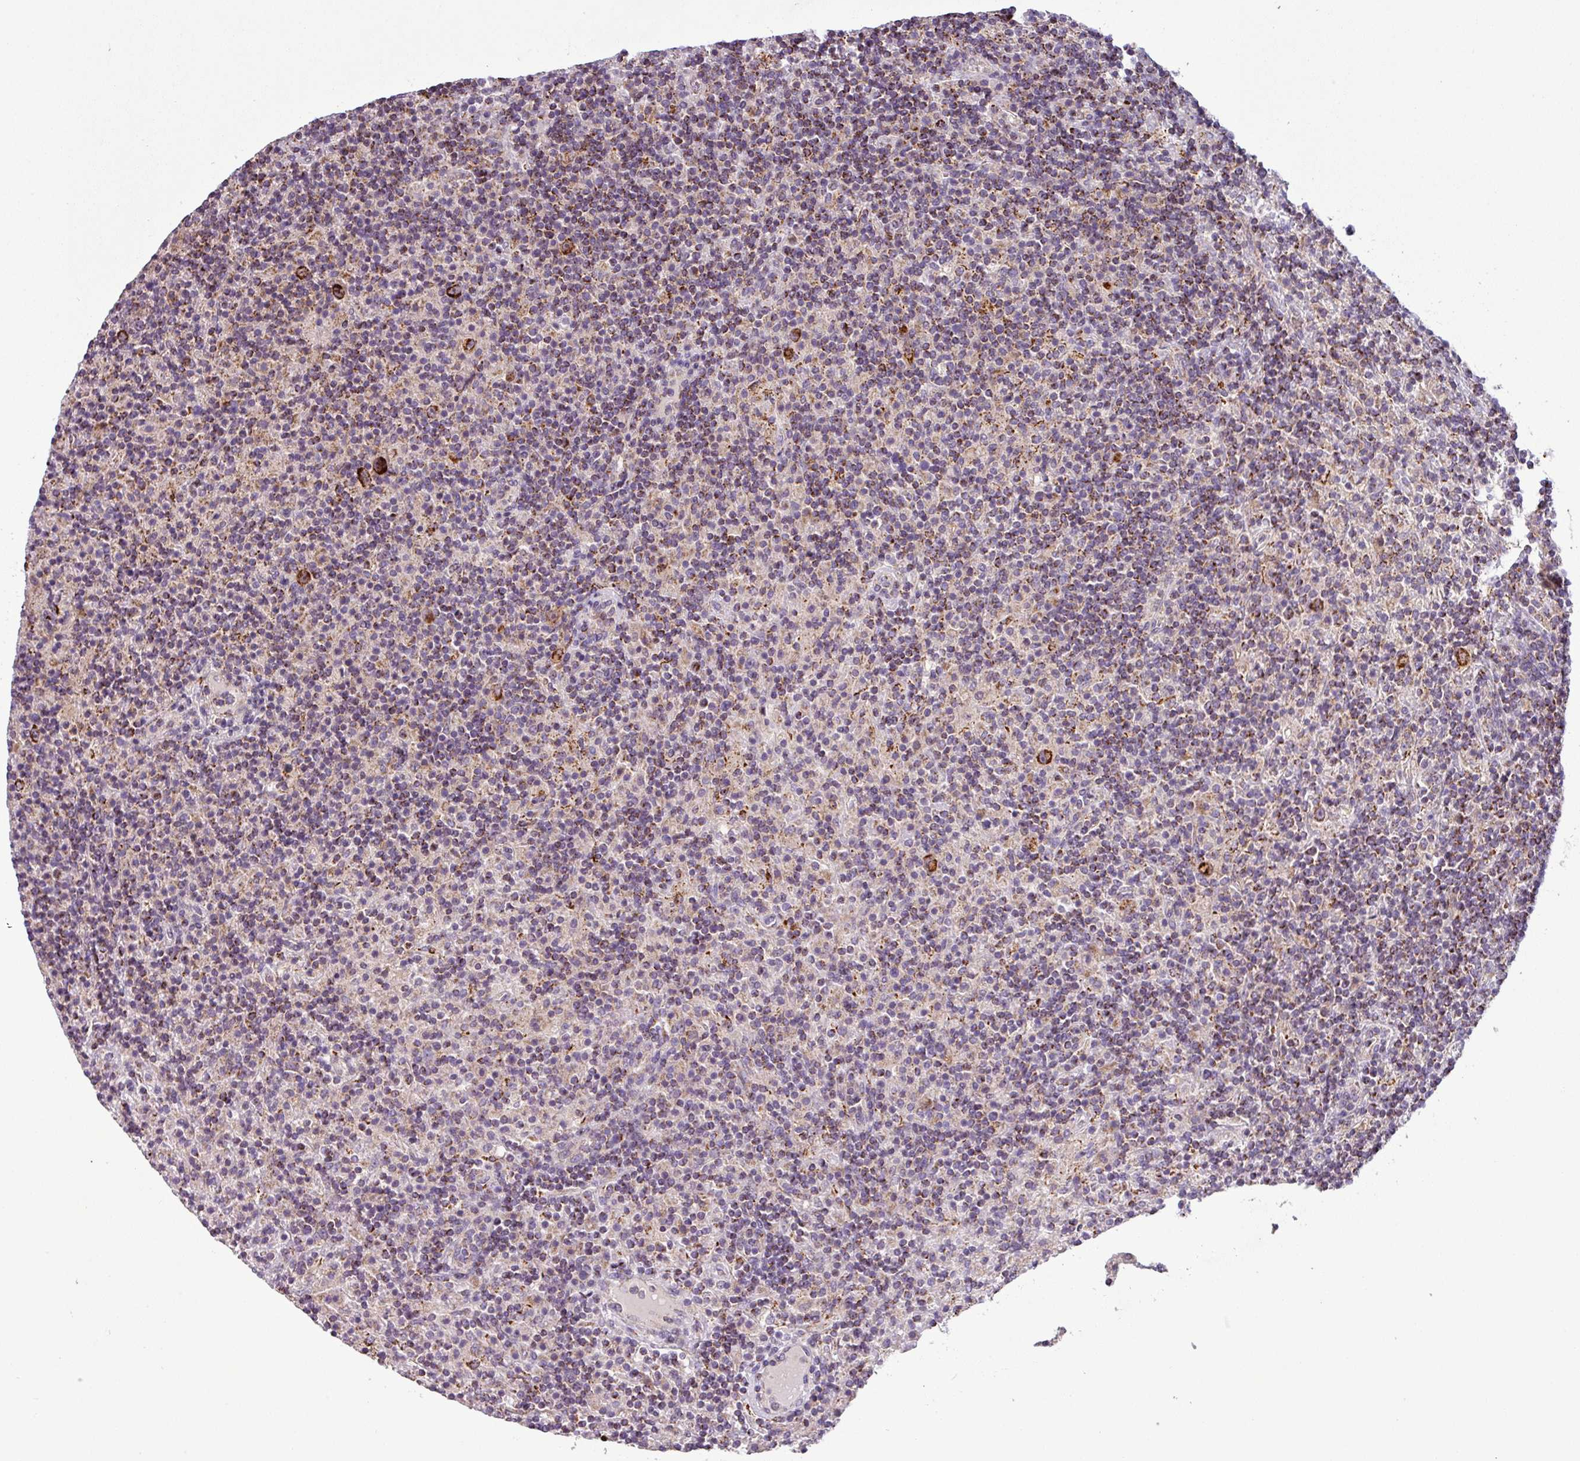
{"staining": {"intensity": "strong", "quantity": ">75%", "location": "cytoplasmic/membranous"}, "tissue": "lymphoma", "cell_type": "Tumor cells", "image_type": "cancer", "snomed": [{"axis": "morphology", "description": "Hodgkin's disease, NOS"}, {"axis": "topography", "description": "Lymph node"}], "caption": "Hodgkin's disease stained with a protein marker demonstrates strong staining in tumor cells.", "gene": "PNMA6A", "patient": {"sex": "male", "age": 70}}